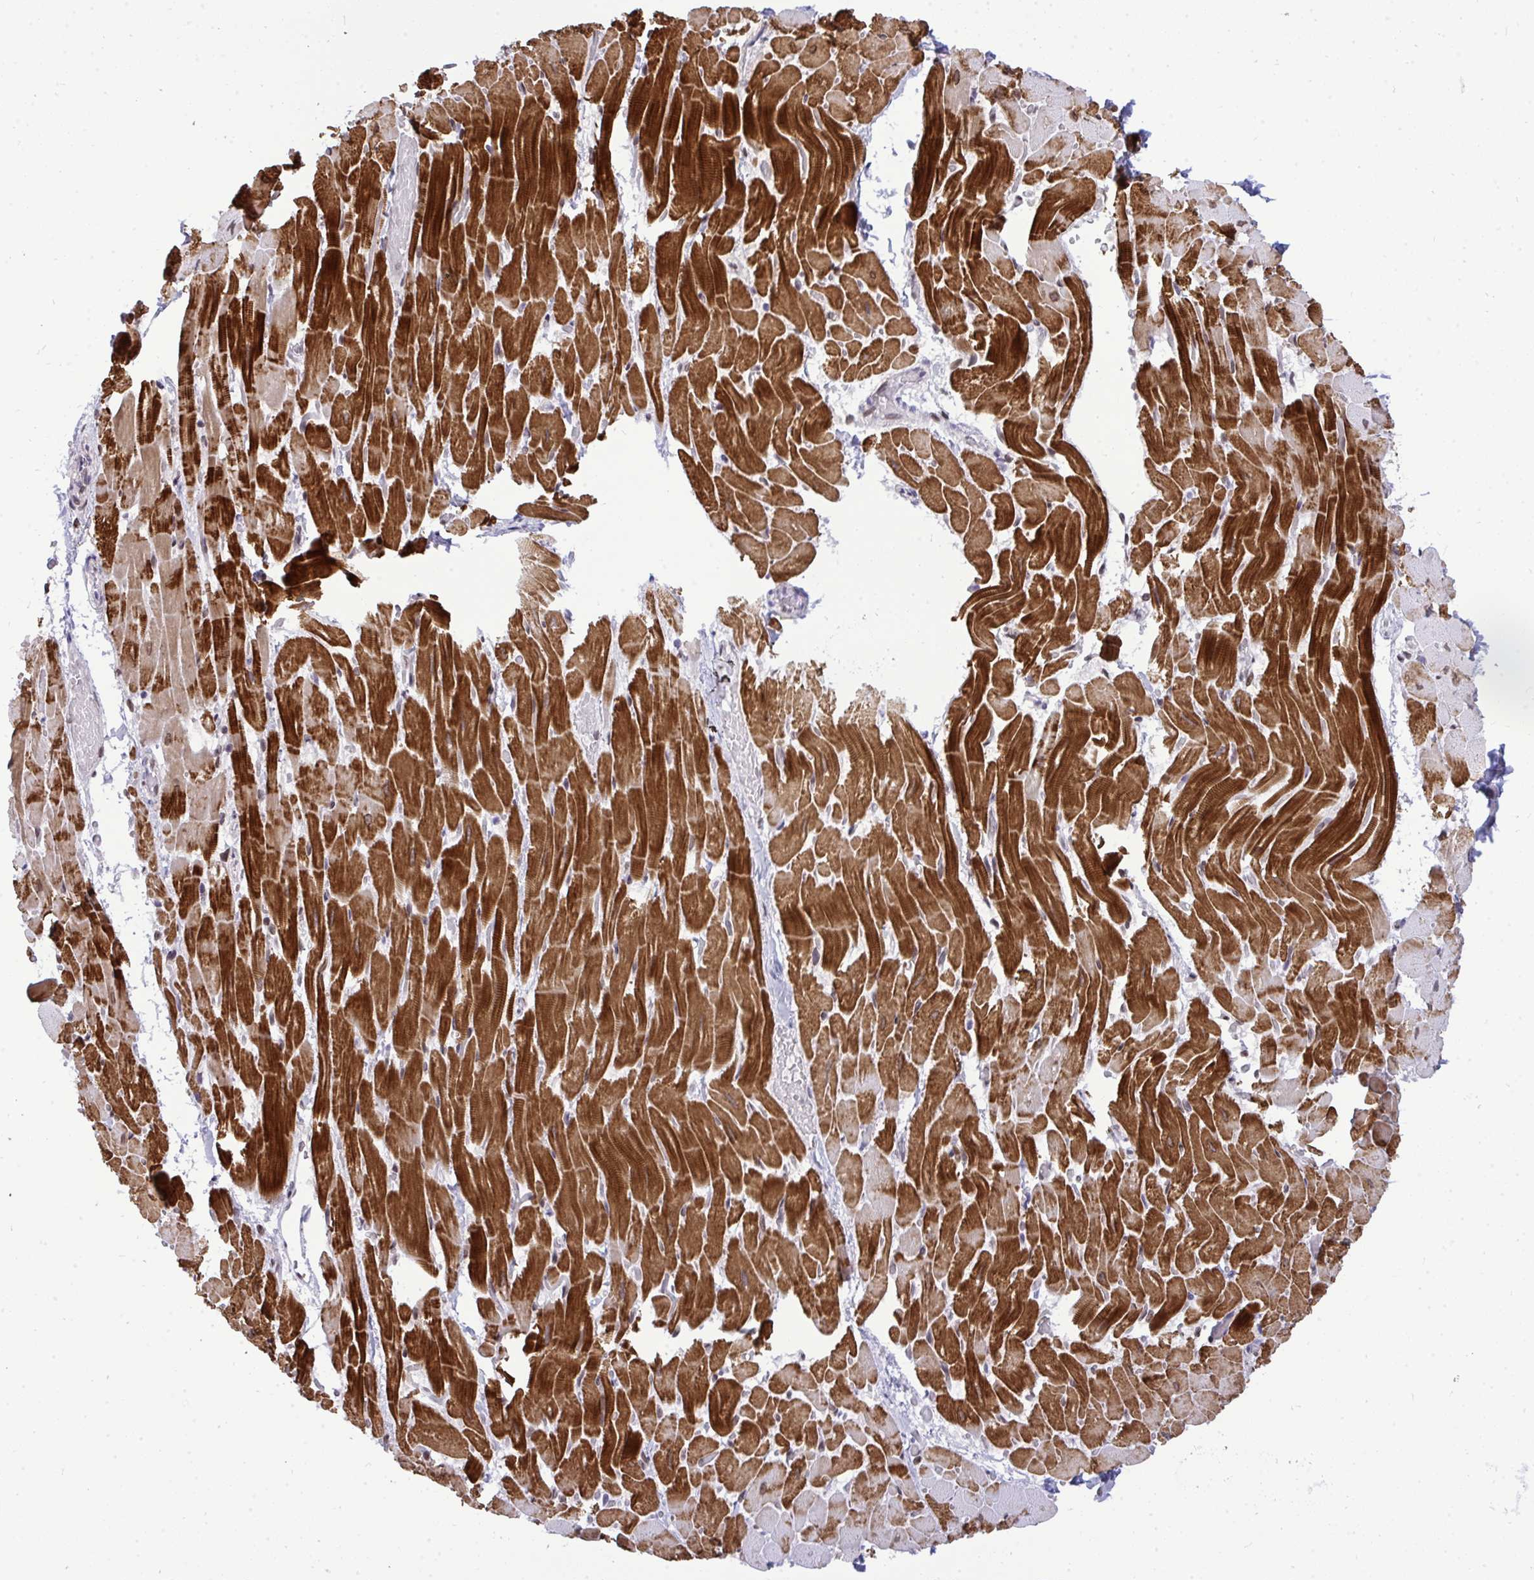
{"staining": {"intensity": "strong", "quantity": ">75%", "location": "cytoplasmic/membranous"}, "tissue": "heart muscle", "cell_type": "Cardiomyocytes", "image_type": "normal", "snomed": [{"axis": "morphology", "description": "Normal tissue, NOS"}, {"axis": "topography", "description": "Heart"}], "caption": "Strong cytoplasmic/membranous expression for a protein is identified in approximately >75% of cardiomyocytes of unremarkable heart muscle using IHC.", "gene": "JPT1", "patient": {"sex": "male", "age": 37}}